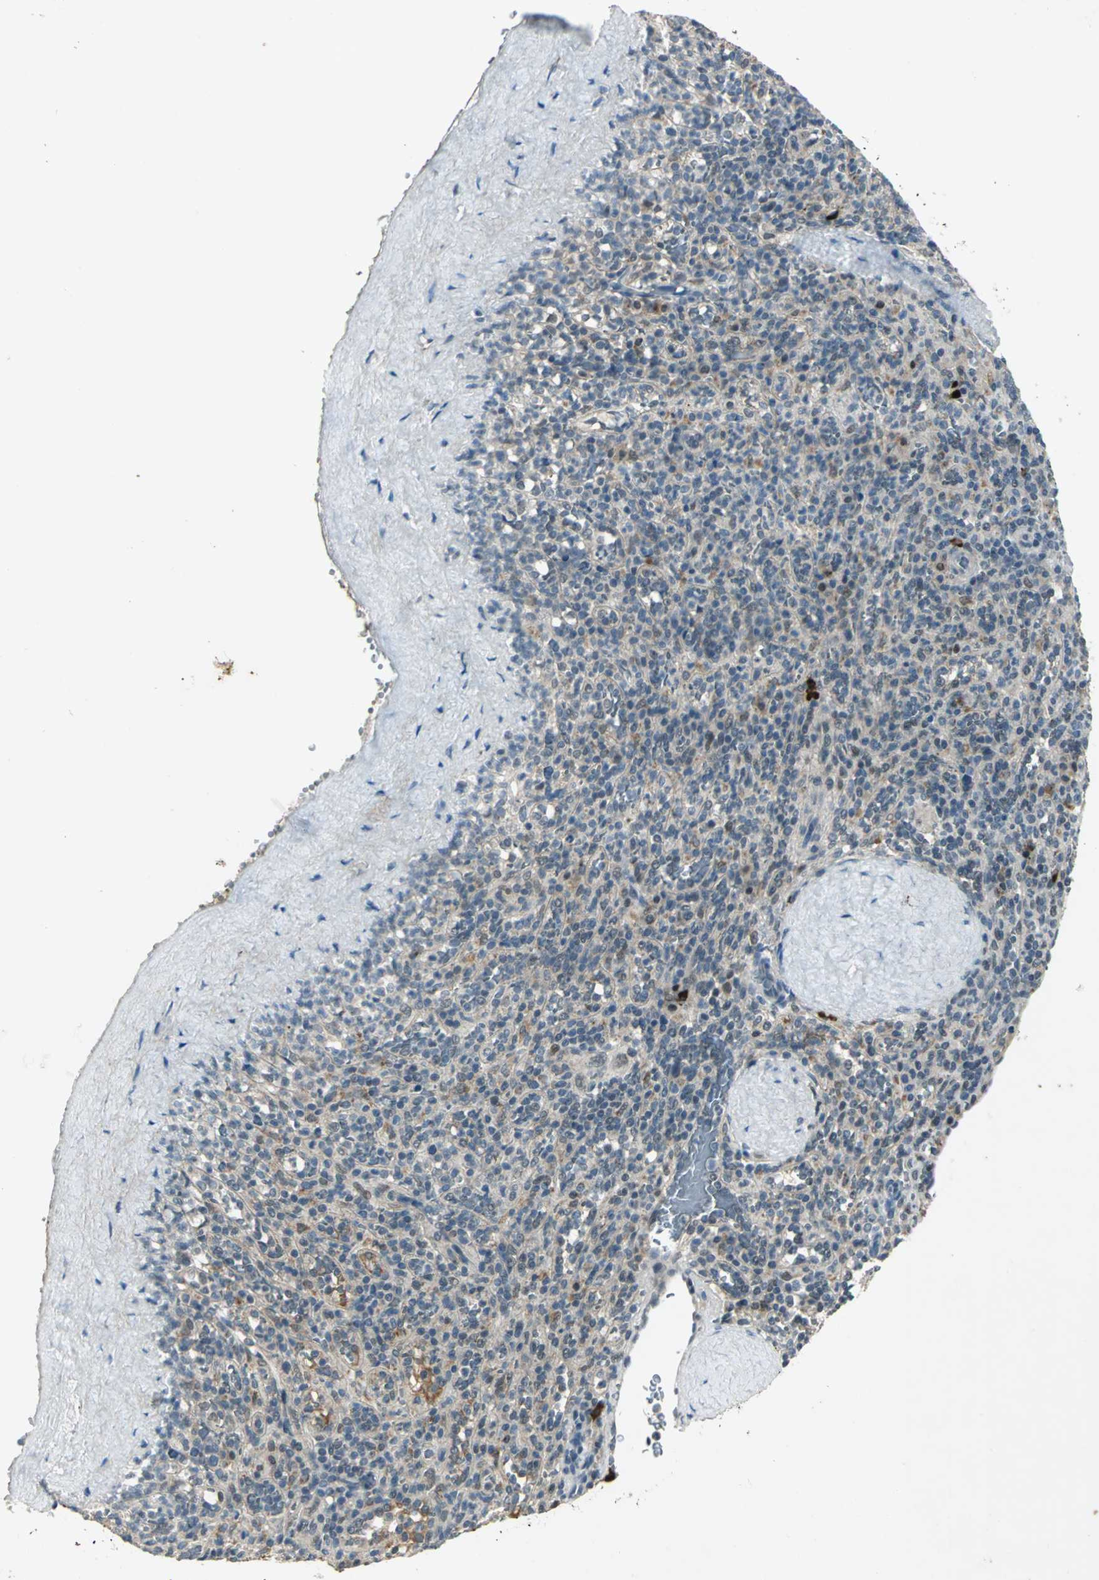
{"staining": {"intensity": "negative", "quantity": "none", "location": "none"}, "tissue": "spleen", "cell_type": "Cells in red pulp", "image_type": "normal", "snomed": [{"axis": "morphology", "description": "Normal tissue, NOS"}, {"axis": "topography", "description": "Spleen"}], "caption": "High power microscopy photomicrograph of an IHC image of benign spleen, revealing no significant staining in cells in red pulp.", "gene": "RAD17", "patient": {"sex": "male", "age": 36}}